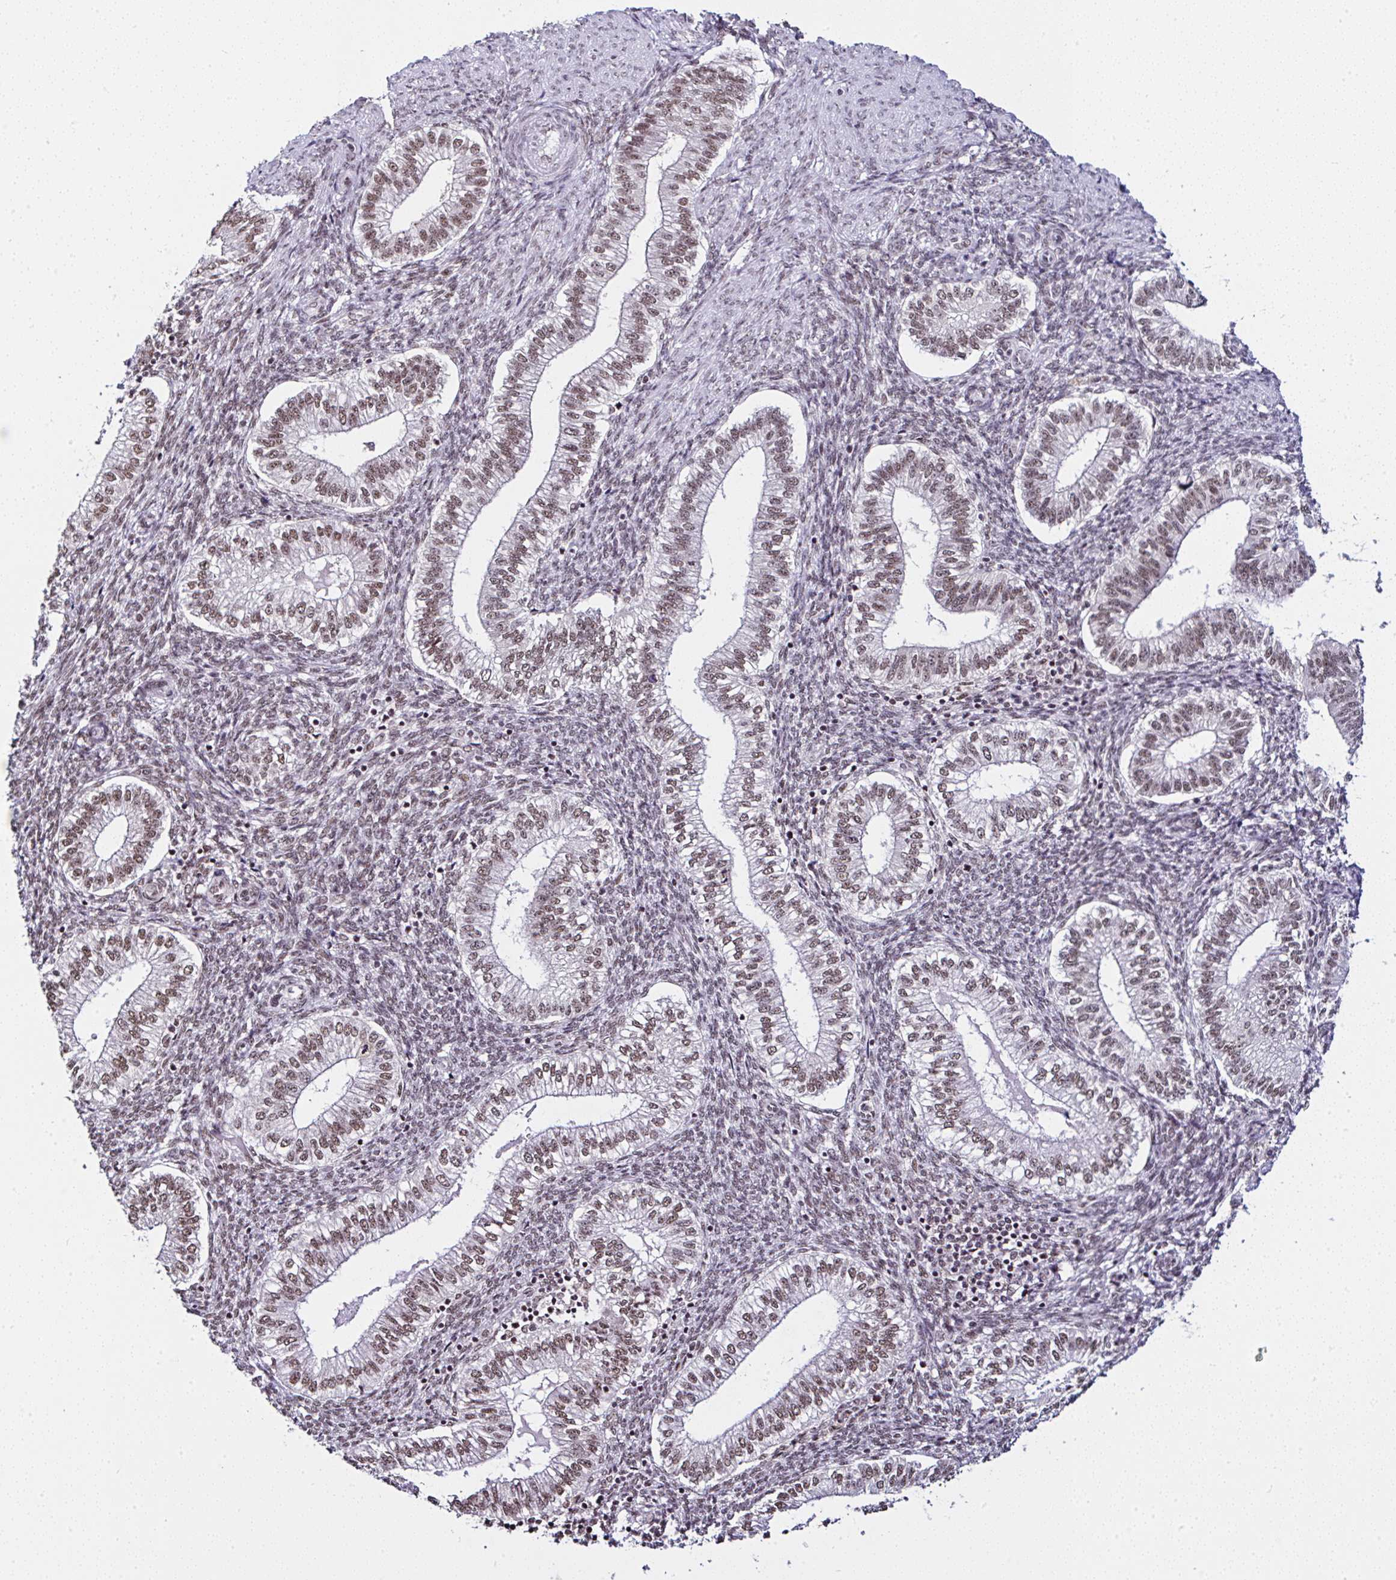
{"staining": {"intensity": "moderate", "quantity": "25%-75%", "location": "nuclear"}, "tissue": "endometrium", "cell_type": "Cells in endometrial stroma", "image_type": "normal", "snomed": [{"axis": "morphology", "description": "Normal tissue, NOS"}, {"axis": "topography", "description": "Endometrium"}], "caption": "Immunohistochemistry (IHC) image of unremarkable endometrium stained for a protein (brown), which displays medium levels of moderate nuclear expression in about 25%-75% of cells in endometrial stroma.", "gene": "PTPN2", "patient": {"sex": "female", "age": 25}}